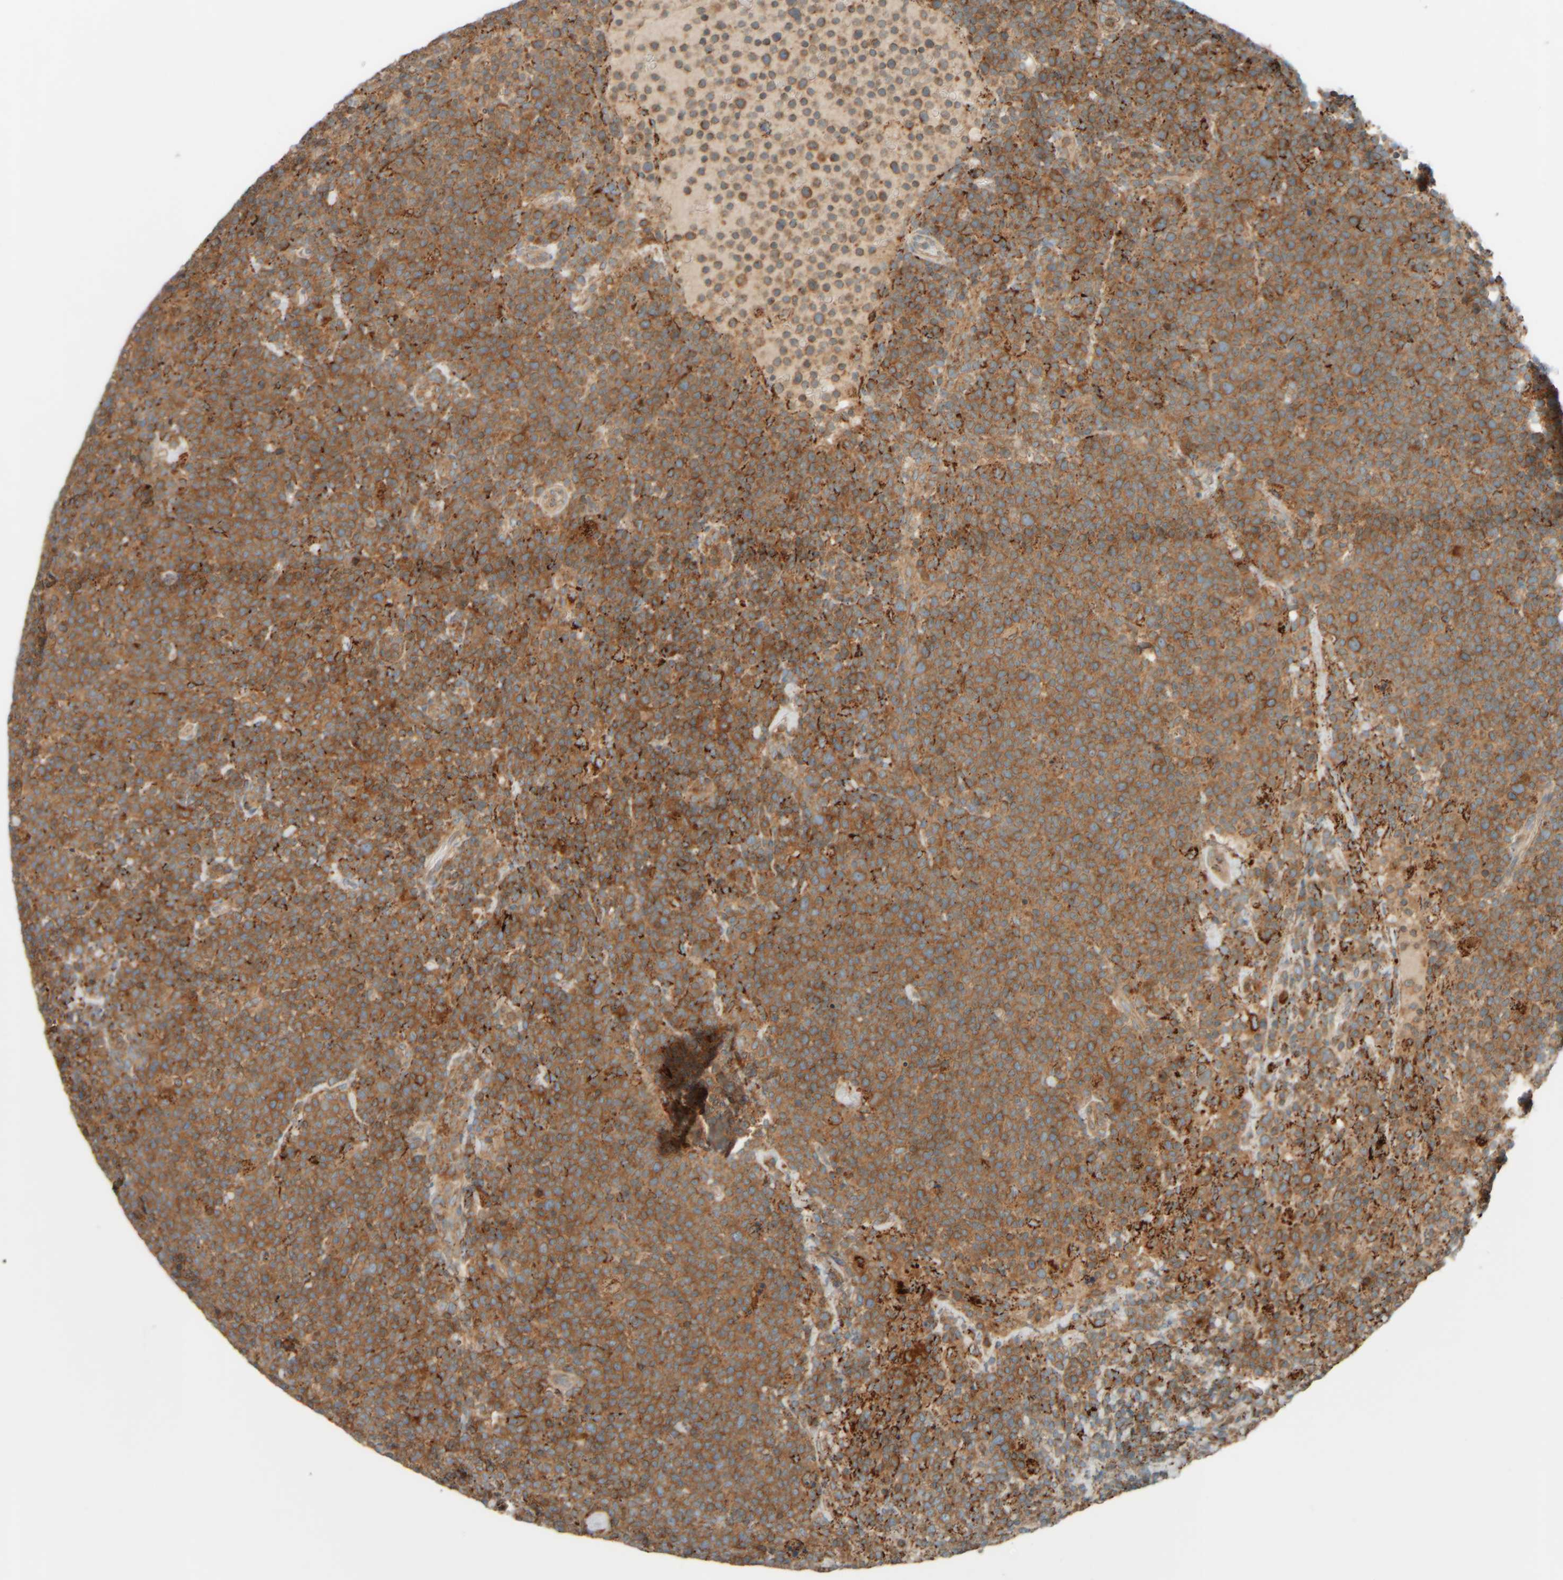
{"staining": {"intensity": "moderate", "quantity": ">75%", "location": "cytoplasmic/membranous"}, "tissue": "lymphoma", "cell_type": "Tumor cells", "image_type": "cancer", "snomed": [{"axis": "morphology", "description": "Malignant lymphoma, non-Hodgkin's type, High grade"}, {"axis": "topography", "description": "Lymph node"}], "caption": "This micrograph reveals high-grade malignant lymphoma, non-Hodgkin's type stained with immunohistochemistry (IHC) to label a protein in brown. The cytoplasmic/membranous of tumor cells show moderate positivity for the protein. Nuclei are counter-stained blue.", "gene": "SPAG5", "patient": {"sex": "male", "age": 61}}